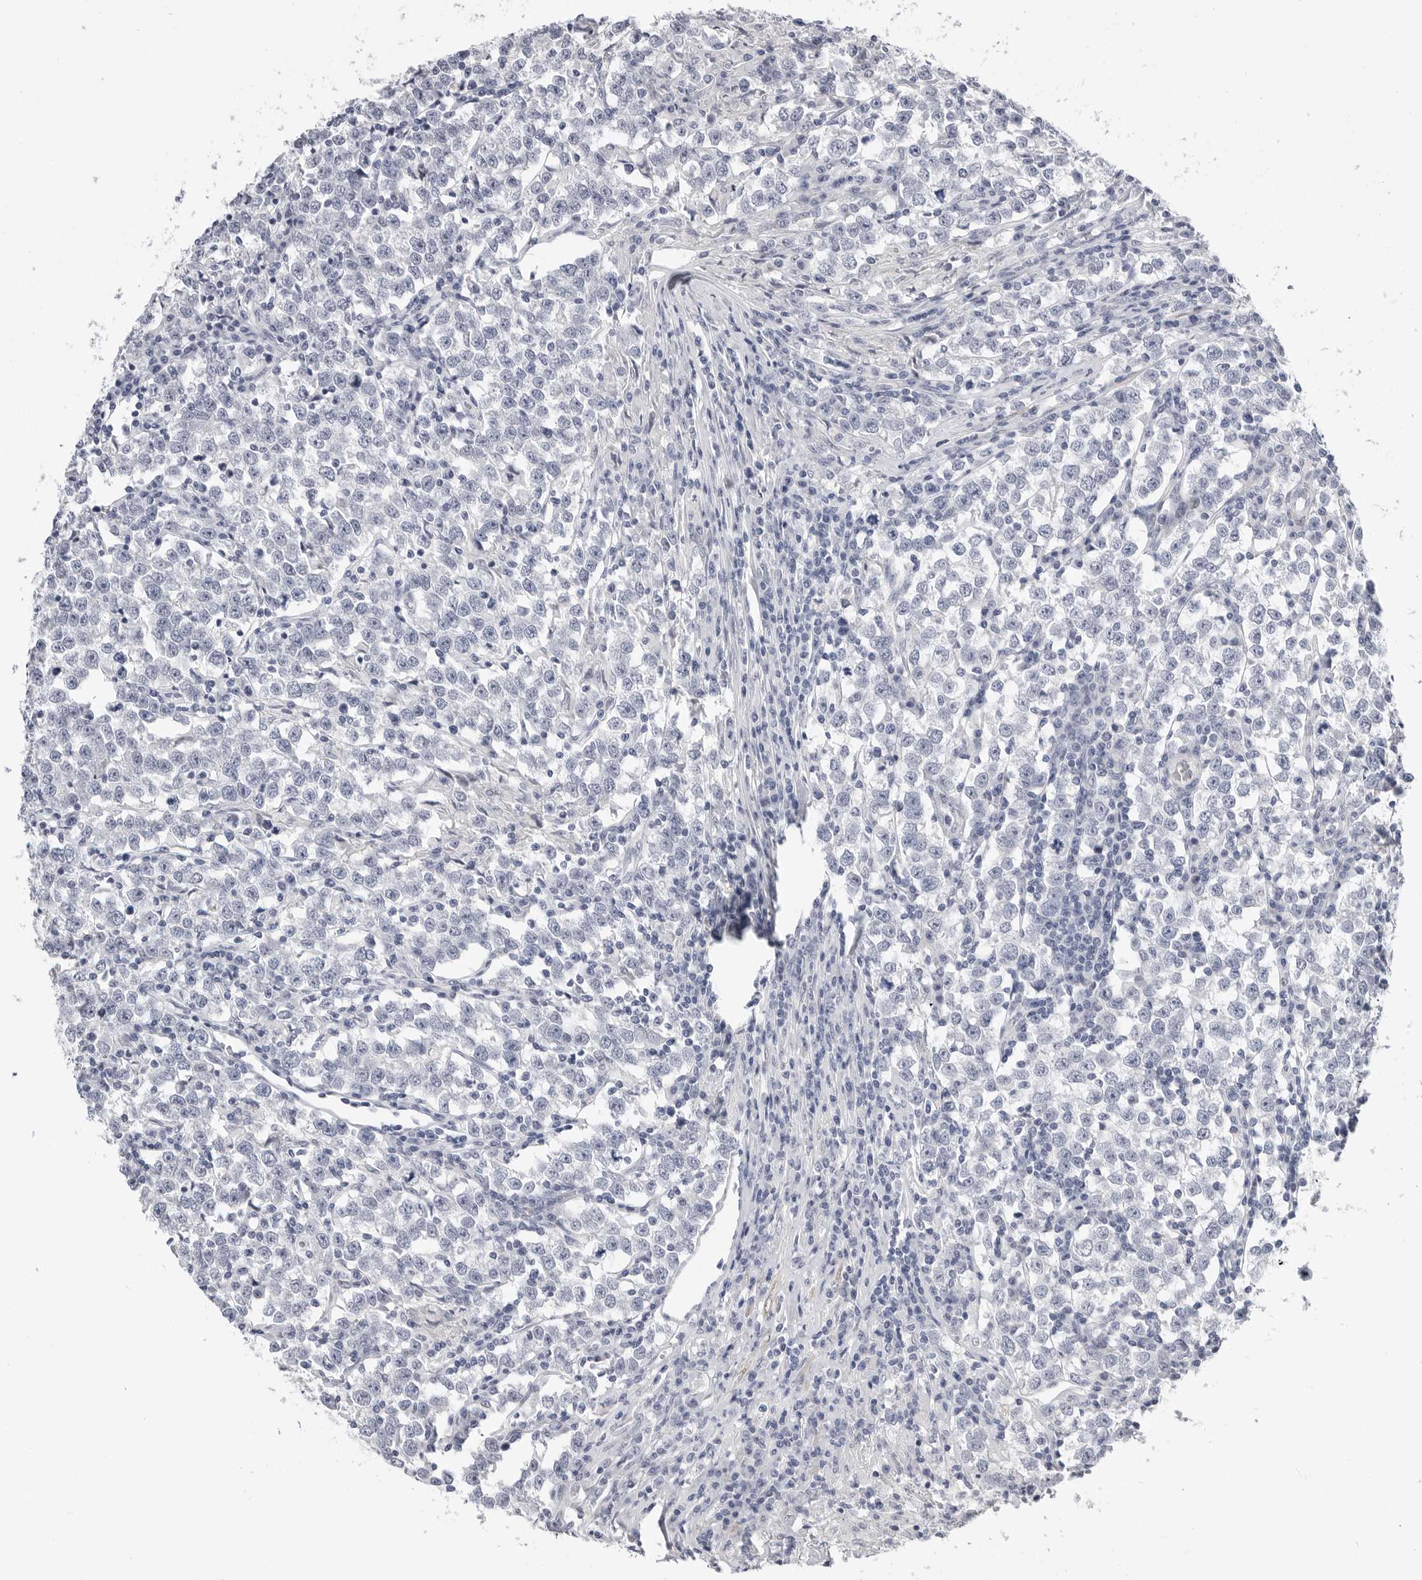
{"staining": {"intensity": "negative", "quantity": "none", "location": "none"}, "tissue": "testis cancer", "cell_type": "Tumor cells", "image_type": "cancer", "snomed": [{"axis": "morphology", "description": "Normal tissue, NOS"}, {"axis": "morphology", "description": "Seminoma, NOS"}, {"axis": "topography", "description": "Testis"}], "caption": "There is no significant positivity in tumor cells of testis cancer. (Stains: DAB (3,3'-diaminobenzidine) IHC with hematoxylin counter stain, Microscopy: brightfield microscopy at high magnification).", "gene": "PLN", "patient": {"sex": "male", "age": 43}}